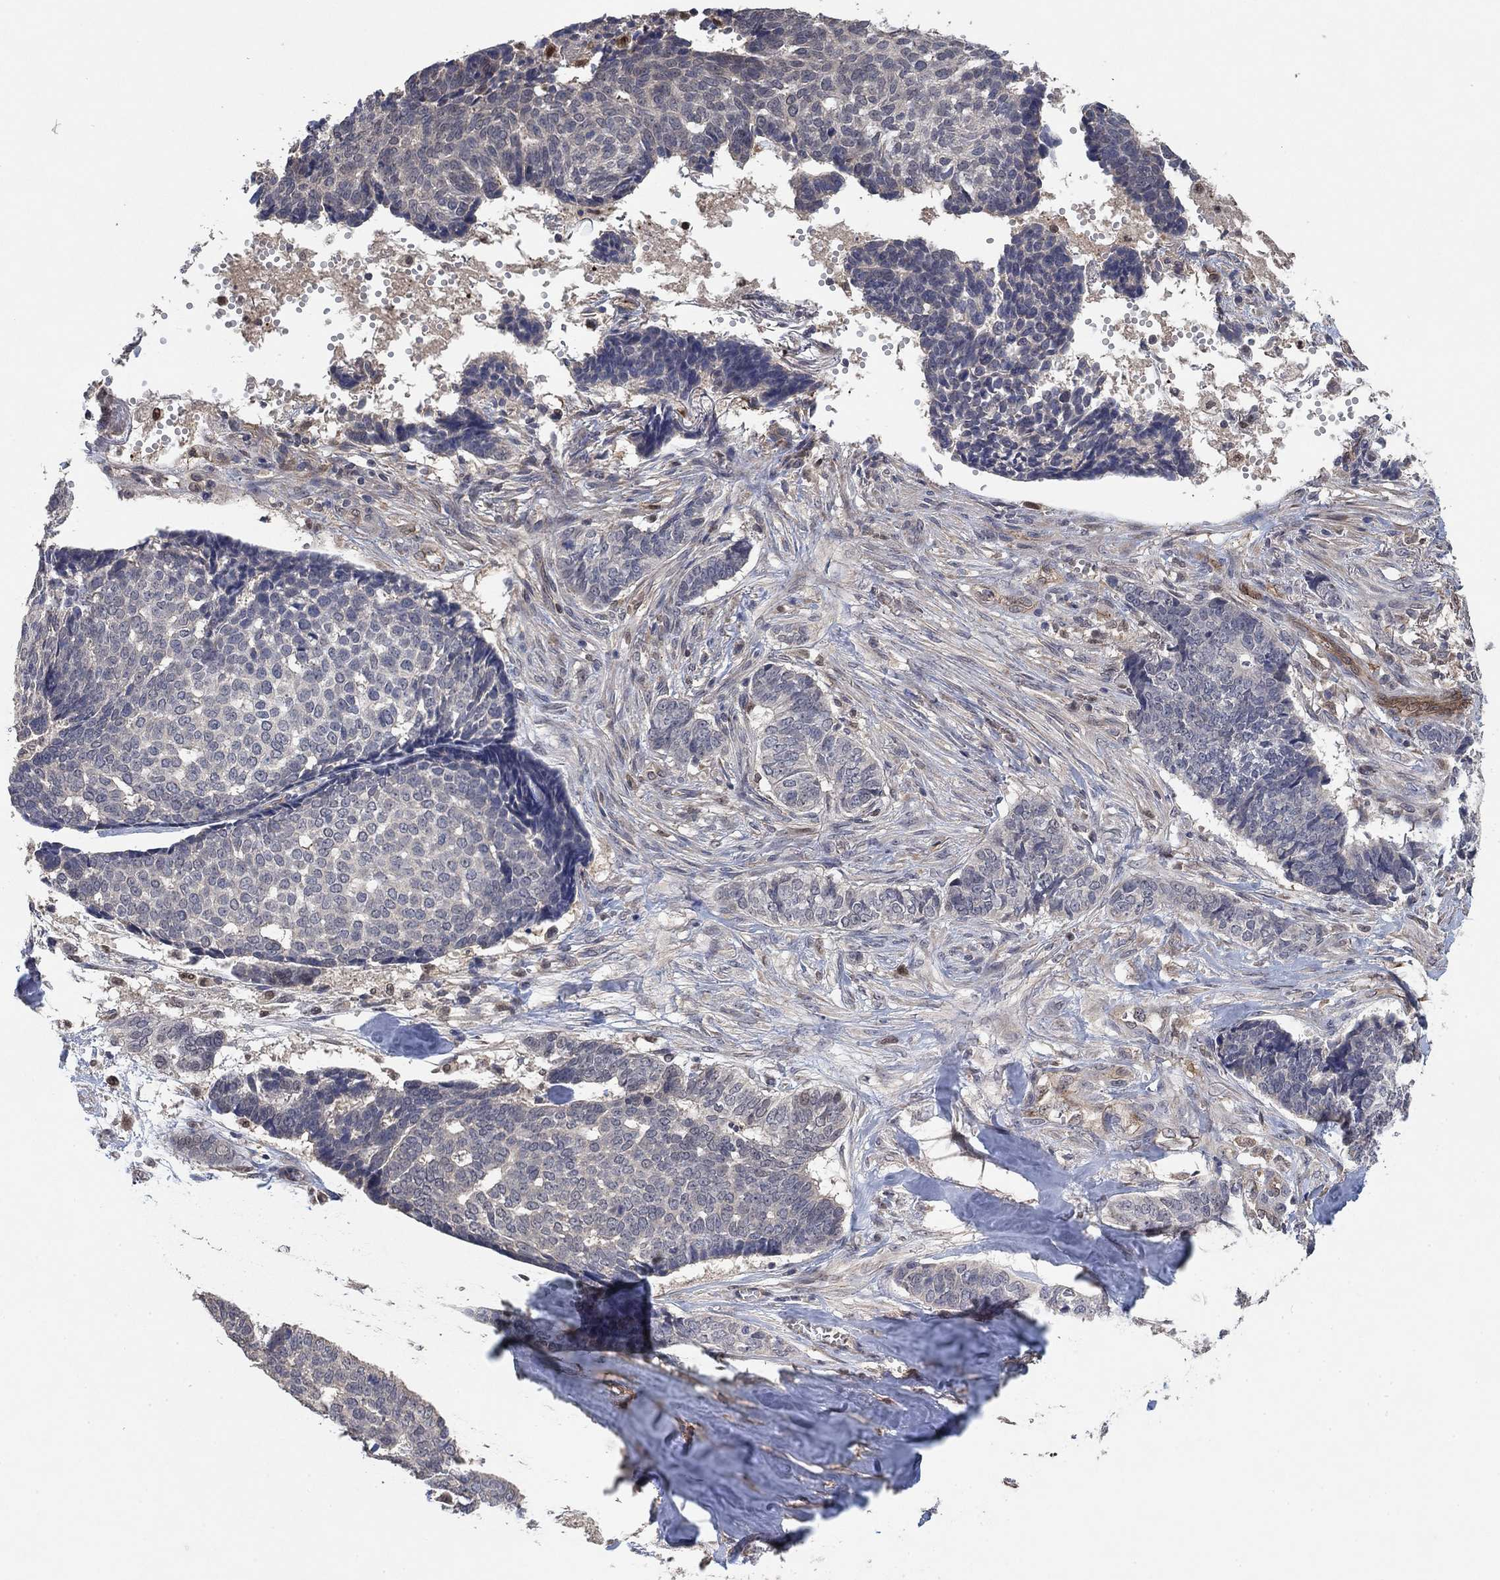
{"staining": {"intensity": "negative", "quantity": "none", "location": "none"}, "tissue": "skin cancer", "cell_type": "Tumor cells", "image_type": "cancer", "snomed": [{"axis": "morphology", "description": "Basal cell carcinoma"}, {"axis": "topography", "description": "Skin"}], "caption": "The image displays no staining of tumor cells in skin cancer. Nuclei are stained in blue.", "gene": "MCUR1", "patient": {"sex": "male", "age": 86}}